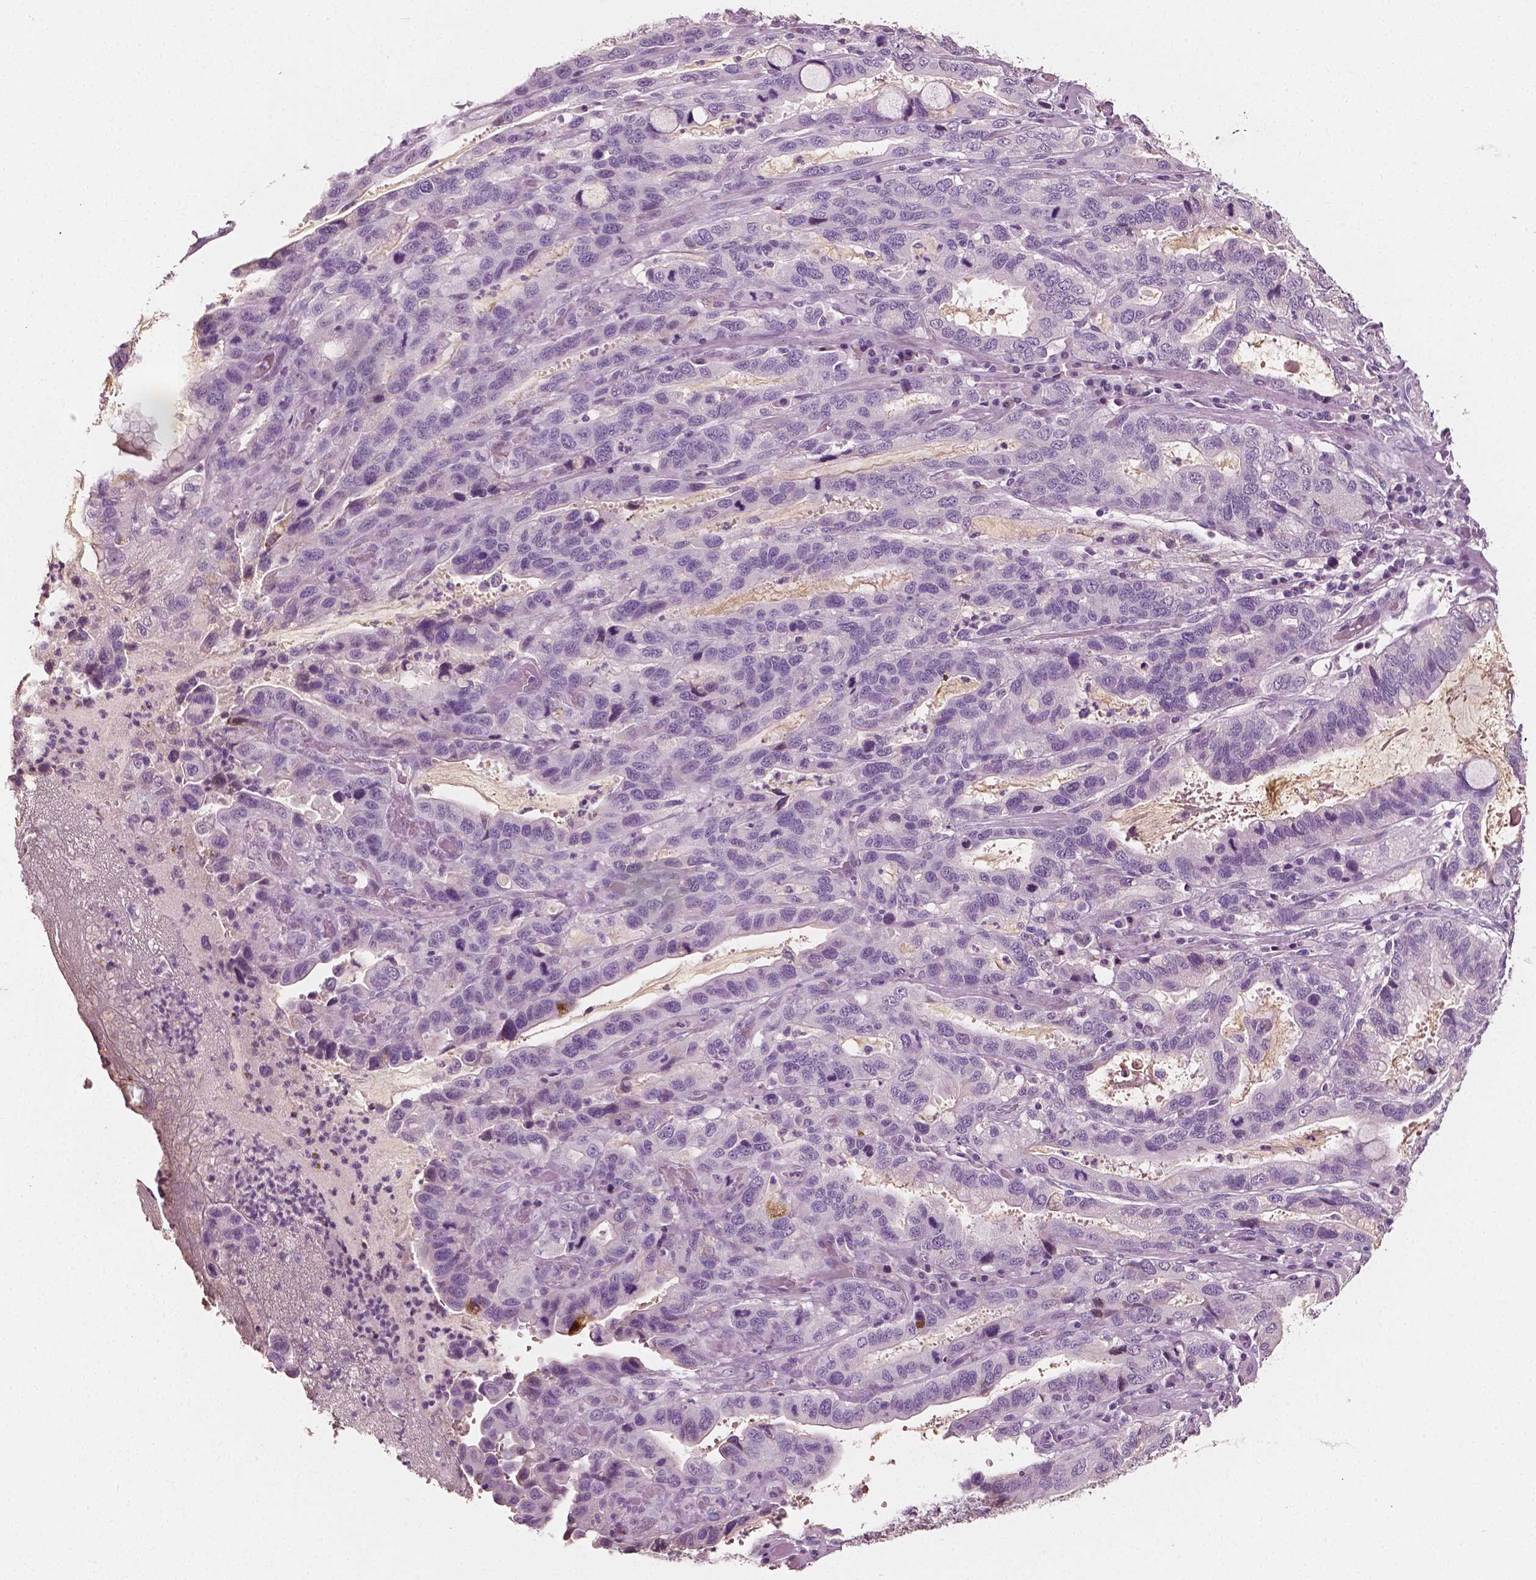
{"staining": {"intensity": "negative", "quantity": "none", "location": "none"}, "tissue": "stomach cancer", "cell_type": "Tumor cells", "image_type": "cancer", "snomed": [{"axis": "morphology", "description": "Adenocarcinoma, NOS"}, {"axis": "topography", "description": "Stomach, lower"}], "caption": "Stomach adenocarcinoma stained for a protein using IHC reveals no staining tumor cells.", "gene": "APOA4", "patient": {"sex": "female", "age": 76}}